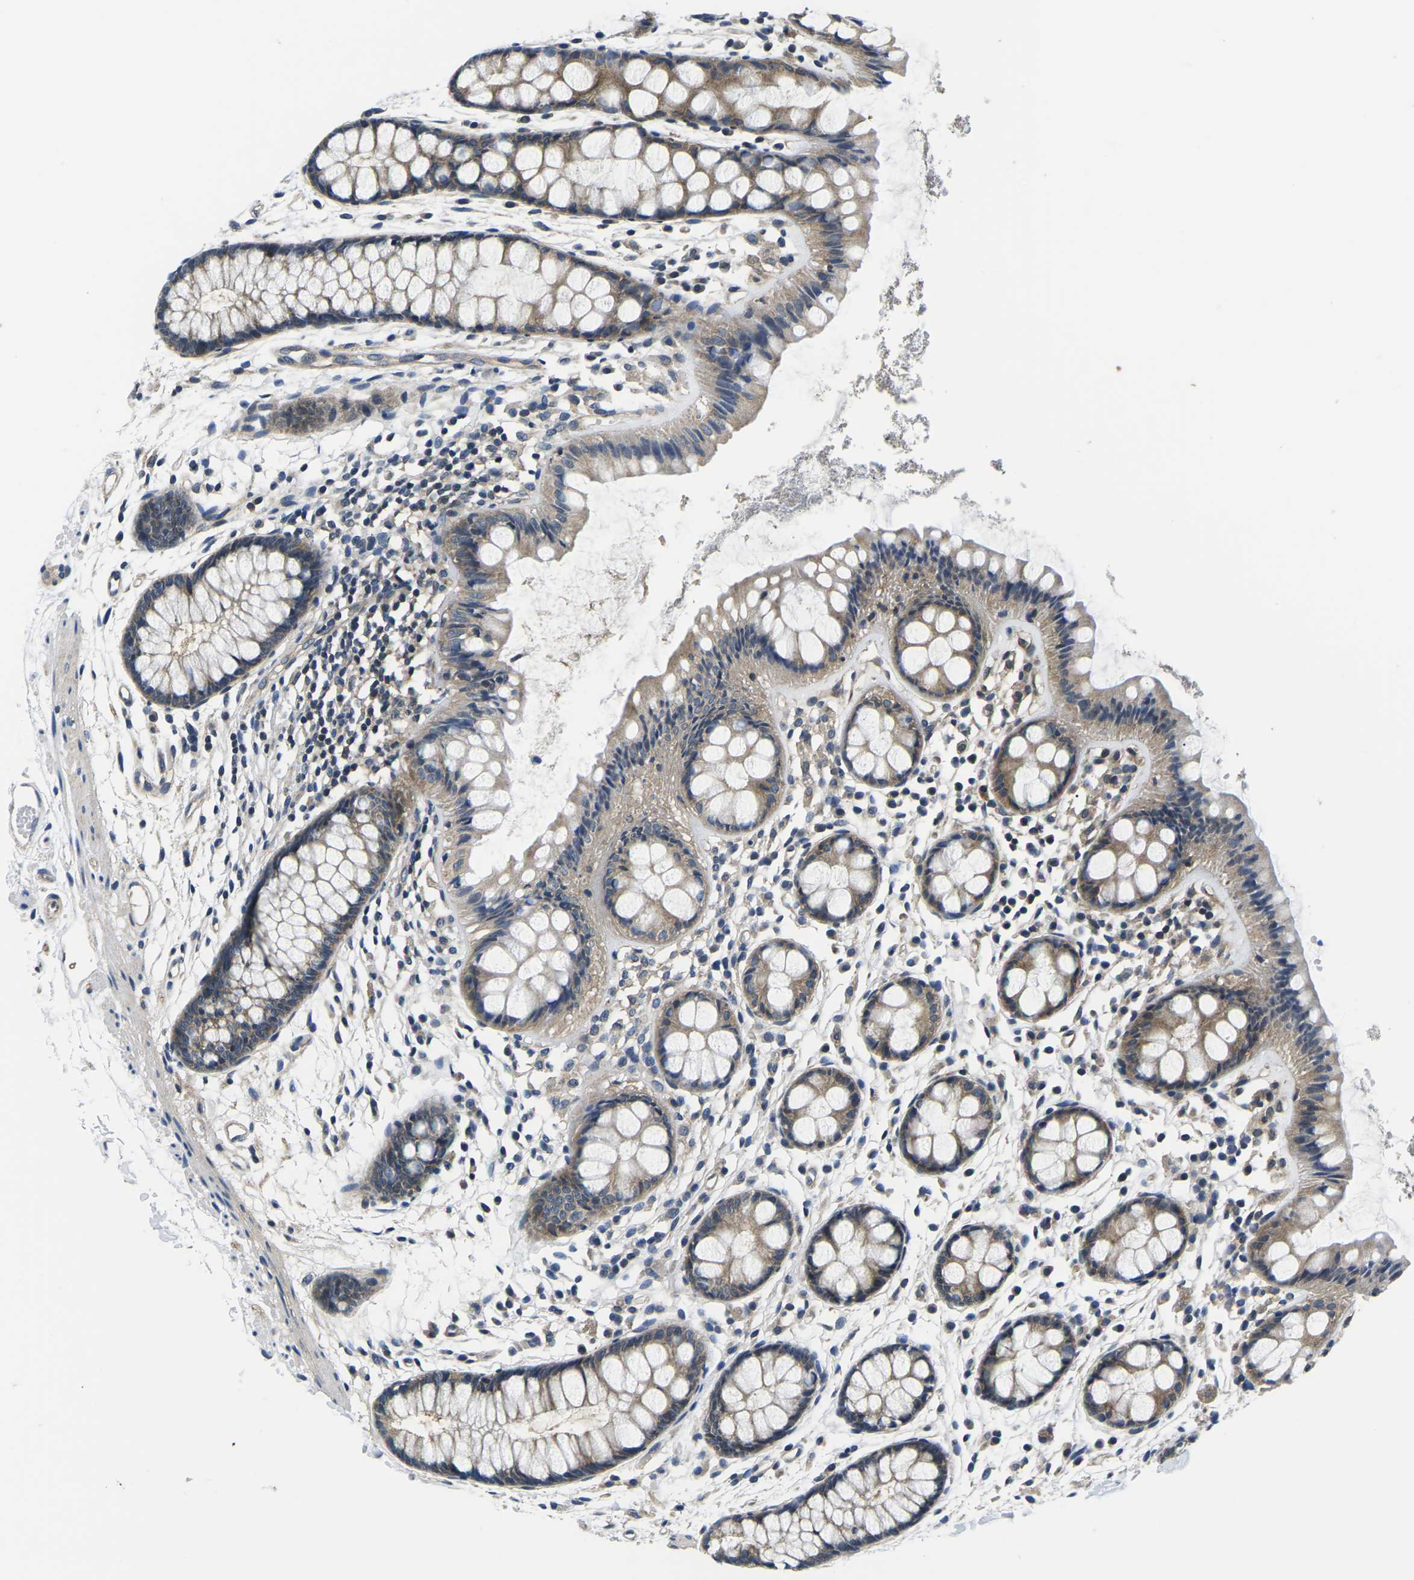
{"staining": {"intensity": "moderate", "quantity": ">75%", "location": "cytoplasmic/membranous"}, "tissue": "rectum", "cell_type": "Glandular cells", "image_type": "normal", "snomed": [{"axis": "morphology", "description": "Normal tissue, NOS"}, {"axis": "topography", "description": "Rectum"}], "caption": "Human rectum stained for a protein (brown) exhibits moderate cytoplasmic/membranous positive positivity in approximately >75% of glandular cells.", "gene": "GSK3B", "patient": {"sex": "female", "age": 66}}